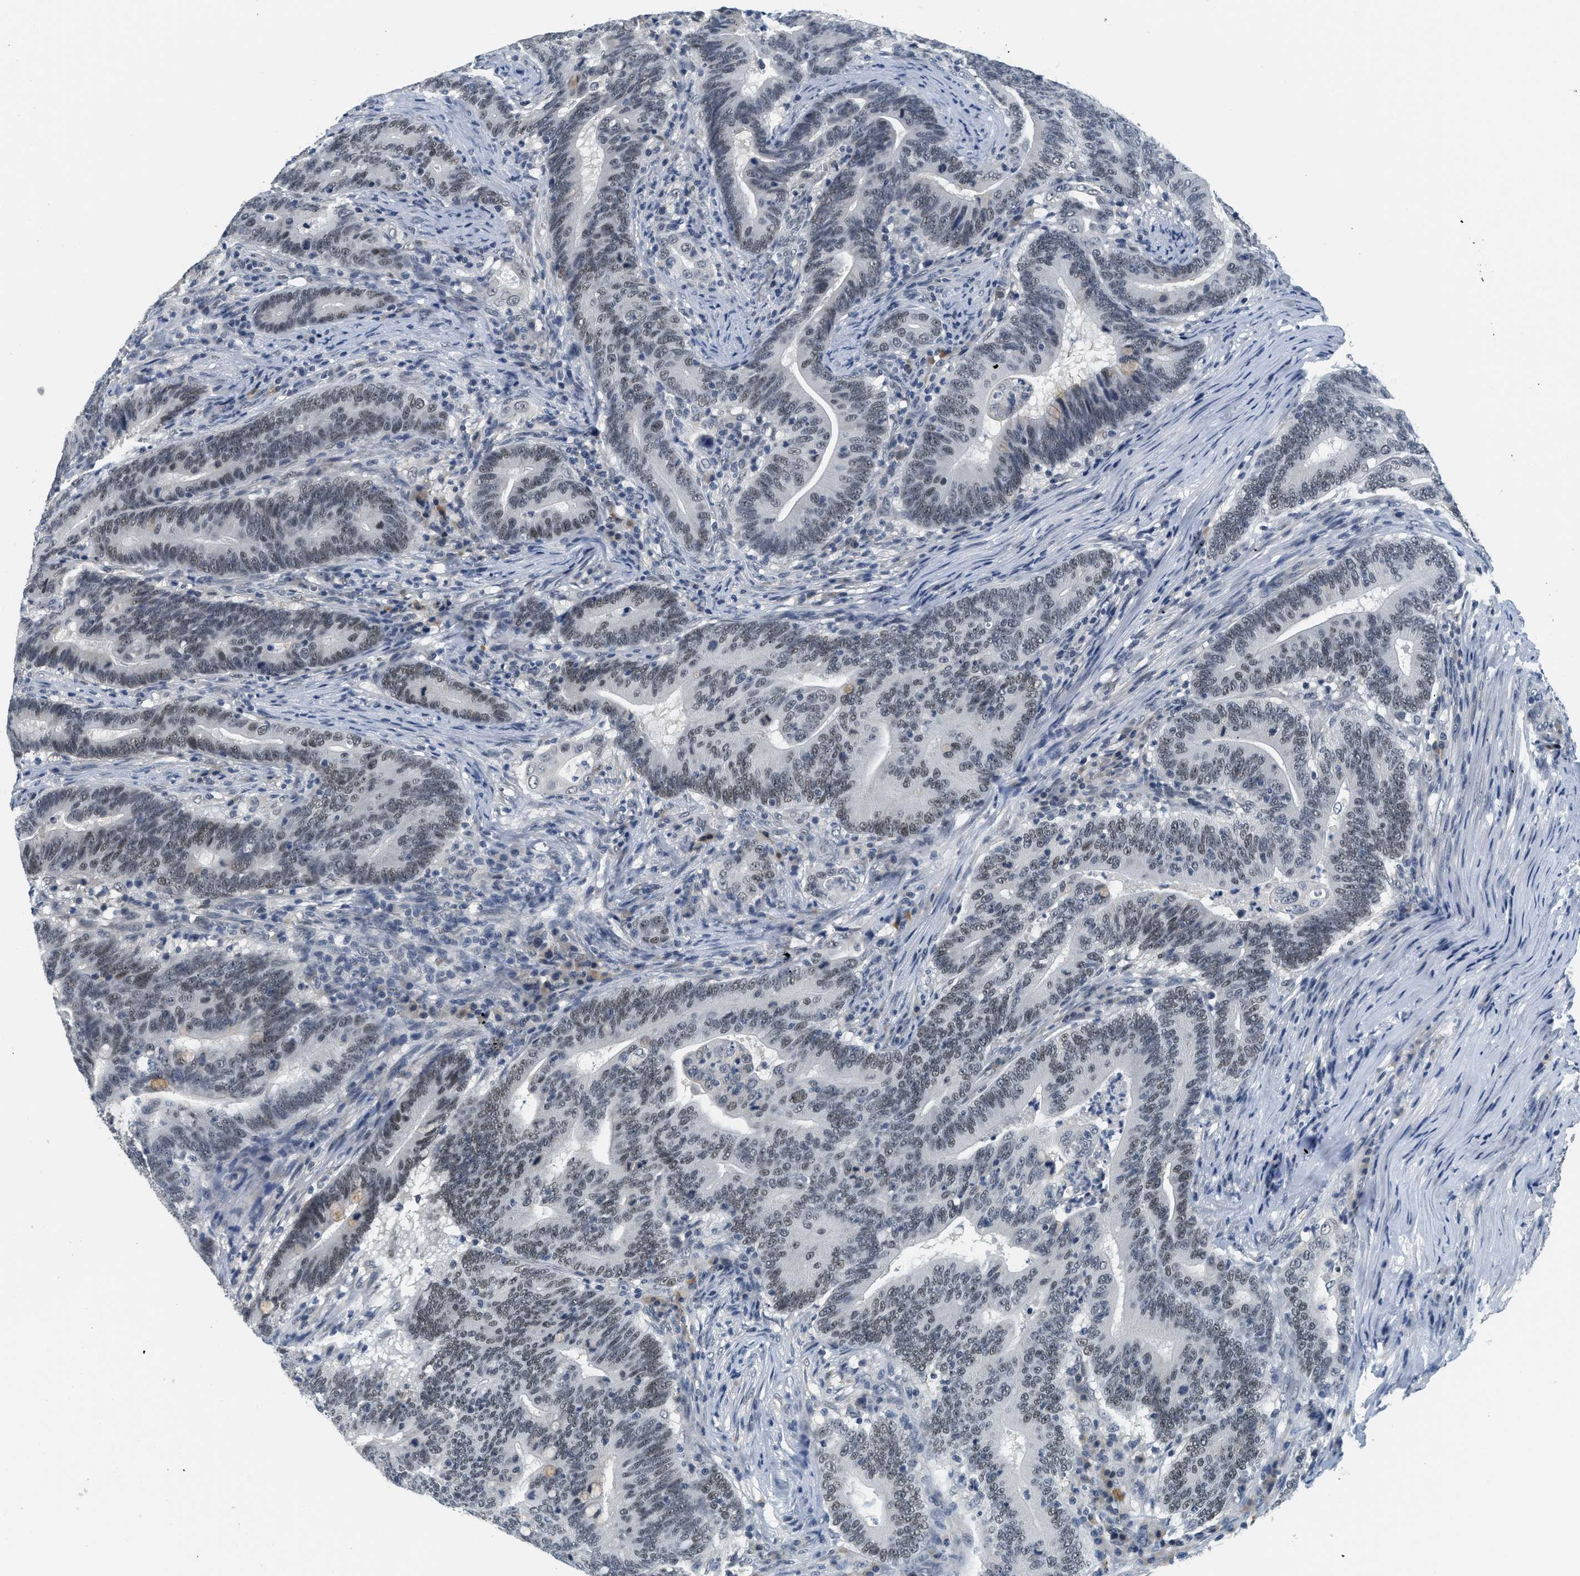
{"staining": {"intensity": "weak", "quantity": ">75%", "location": "nuclear"}, "tissue": "colorectal cancer", "cell_type": "Tumor cells", "image_type": "cancer", "snomed": [{"axis": "morphology", "description": "Normal tissue, NOS"}, {"axis": "morphology", "description": "Adenocarcinoma, NOS"}, {"axis": "topography", "description": "Colon"}], "caption": "Weak nuclear expression is present in about >75% of tumor cells in colorectal cancer (adenocarcinoma).", "gene": "MZF1", "patient": {"sex": "female", "age": 66}}